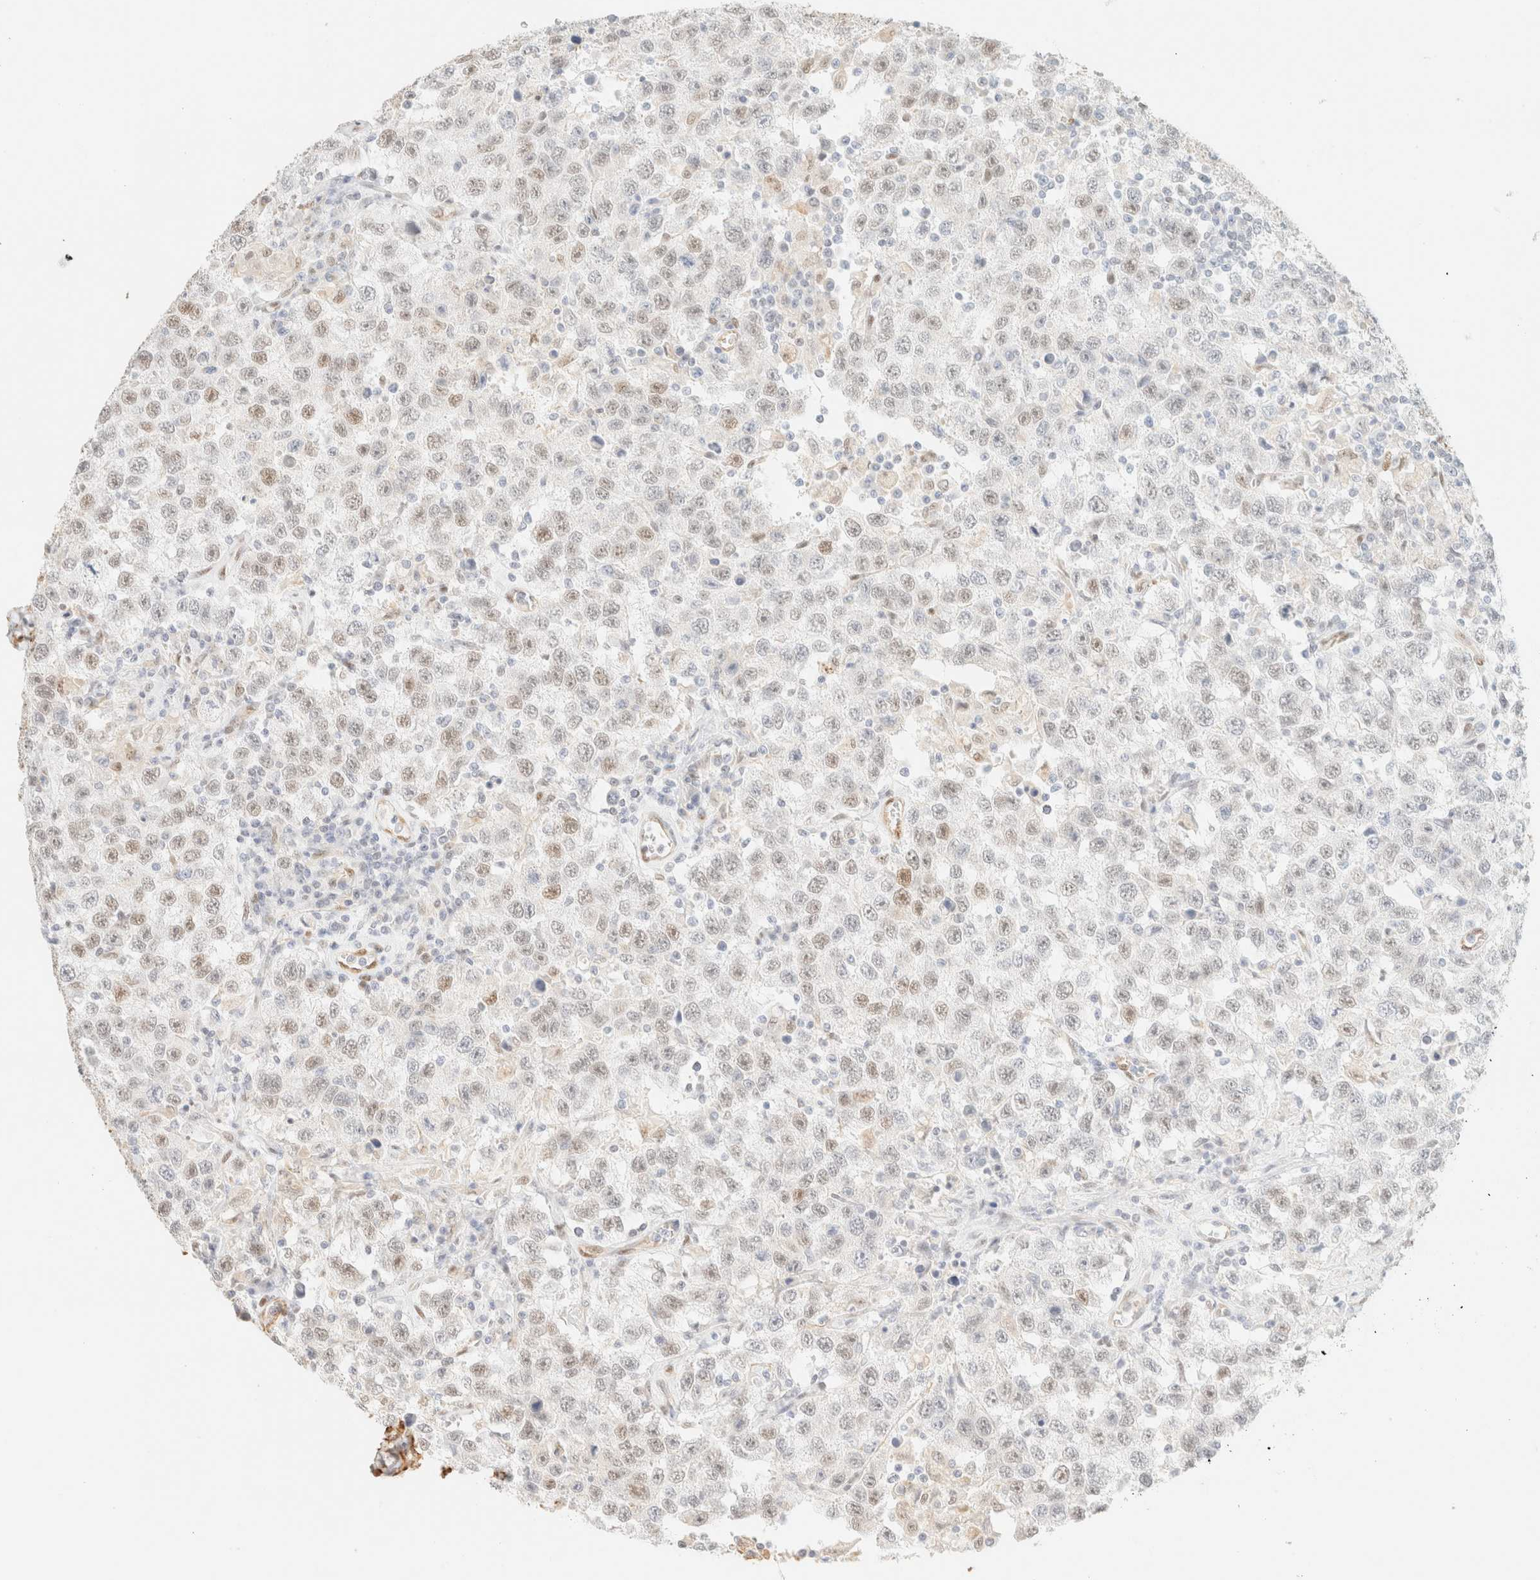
{"staining": {"intensity": "weak", "quantity": ">75%", "location": "nuclear"}, "tissue": "testis cancer", "cell_type": "Tumor cells", "image_type": "cancer", "snomed": [{"axis": "morphology", "description": "Seminoma, NOS"}, {"axis": "topography", "description": "Testis"}], "caption": "Approximately >75% of tumor cells in human testis seminoma reveal weak nuclear protein expression as visualized by brown immunohistochemical staining.", "gene": "ZSCAN18", "patient": {"sex": "male", "age": 41}}